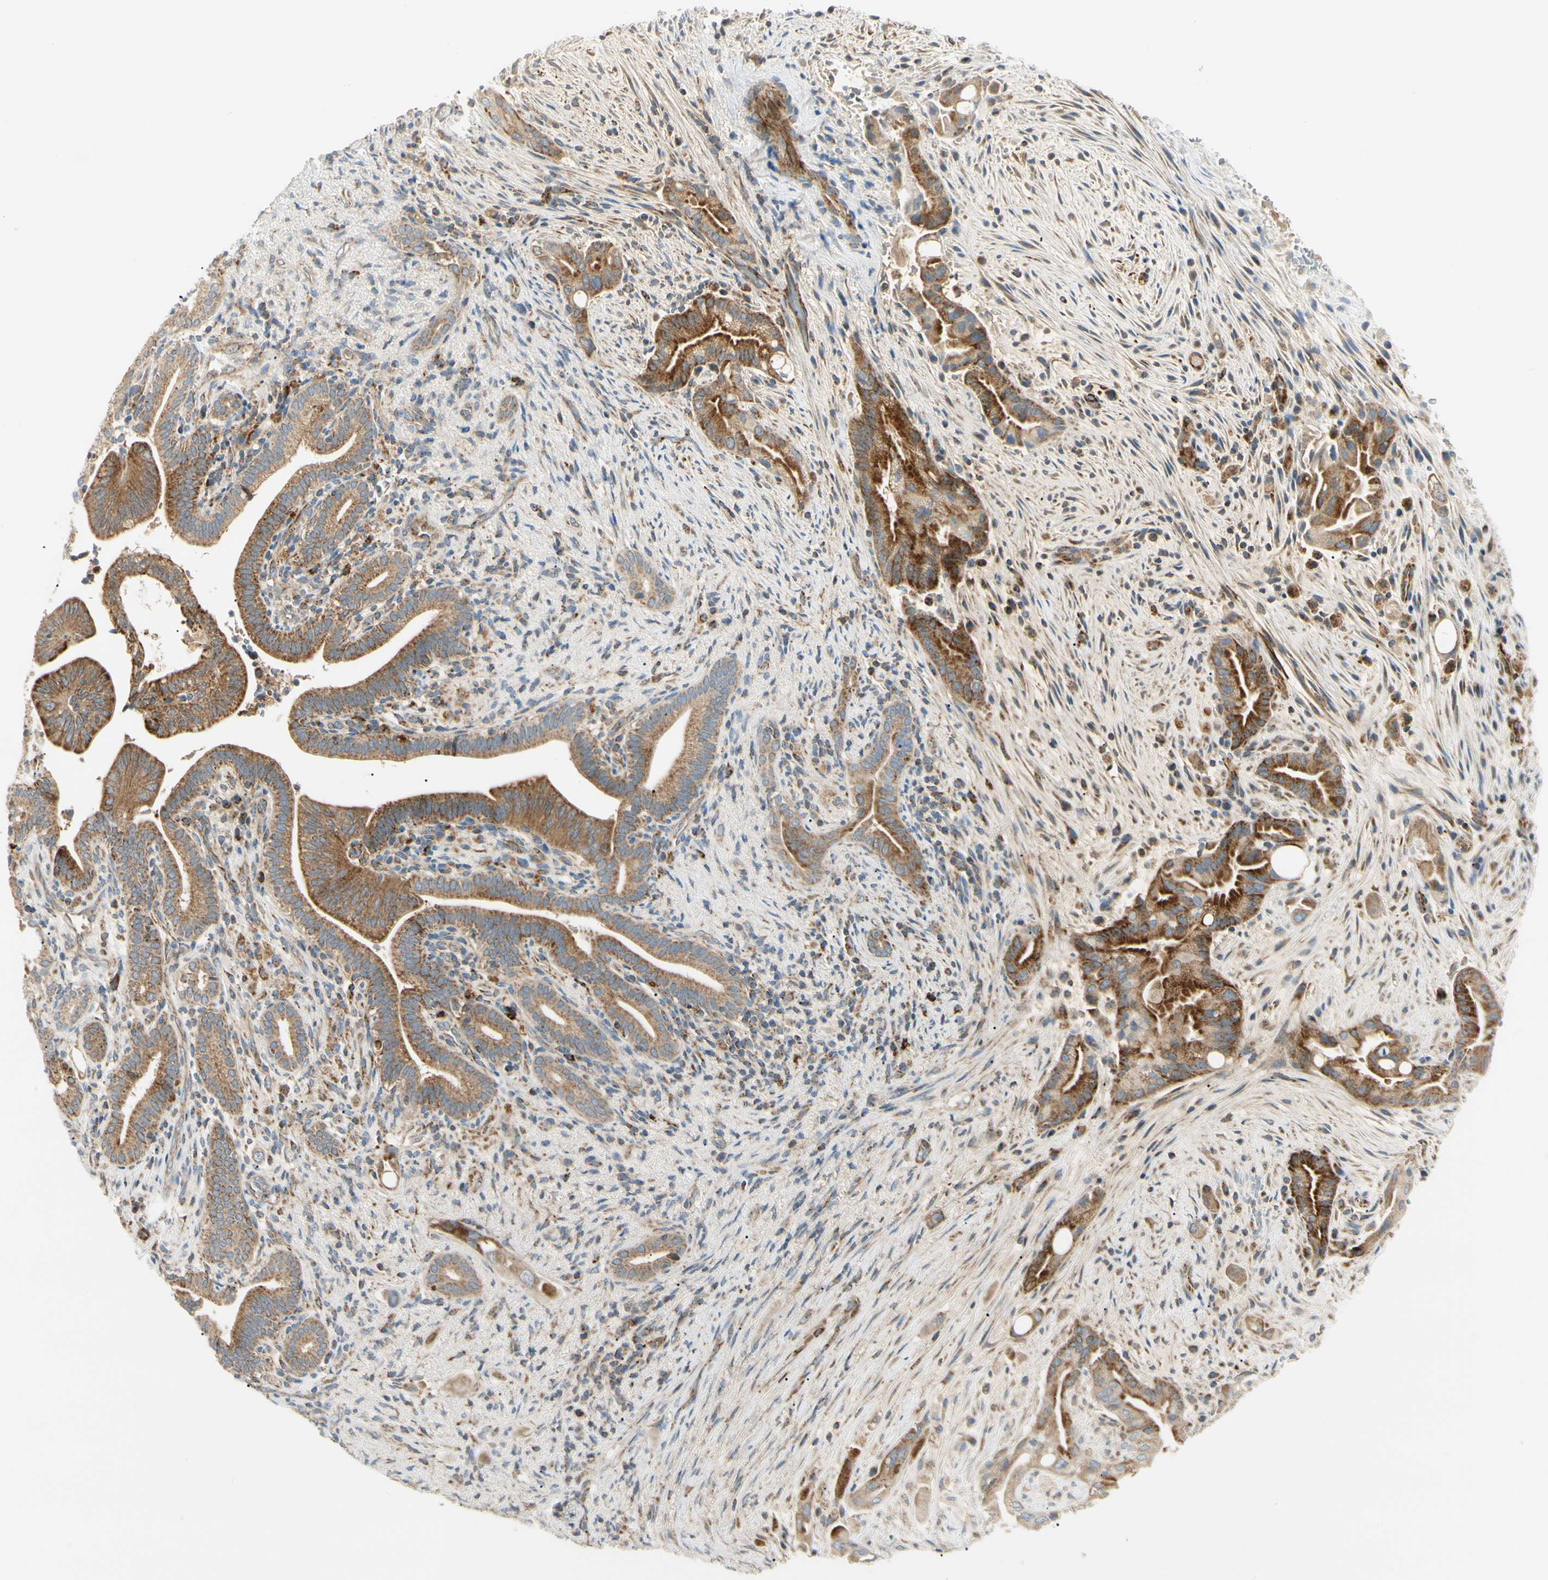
{"staining": {"intensity": "strong", "quantity": ">75%", "location": "cytoplasmic/membranous"}, "tissue": "liver cancer", "cell_type": "Tumor cells", "image_type": "cancer", "snomed": [{"axis": "morphology", "description": "Cholangiocarcinoma"}, {"axis": "topography", "description": "Liver"}], "caption": "Protein staining of liver cancer tissue demonstrates strong cytoplasmic/membranous expression in about >75% of tumor cells. The protein is stained brown, and the nuclei are stained in blue (DAB IHC with brightfield microscopy, high magnification).", "gene": "TBC1D10A", "patient": {"sex": "female", "age": 68}}